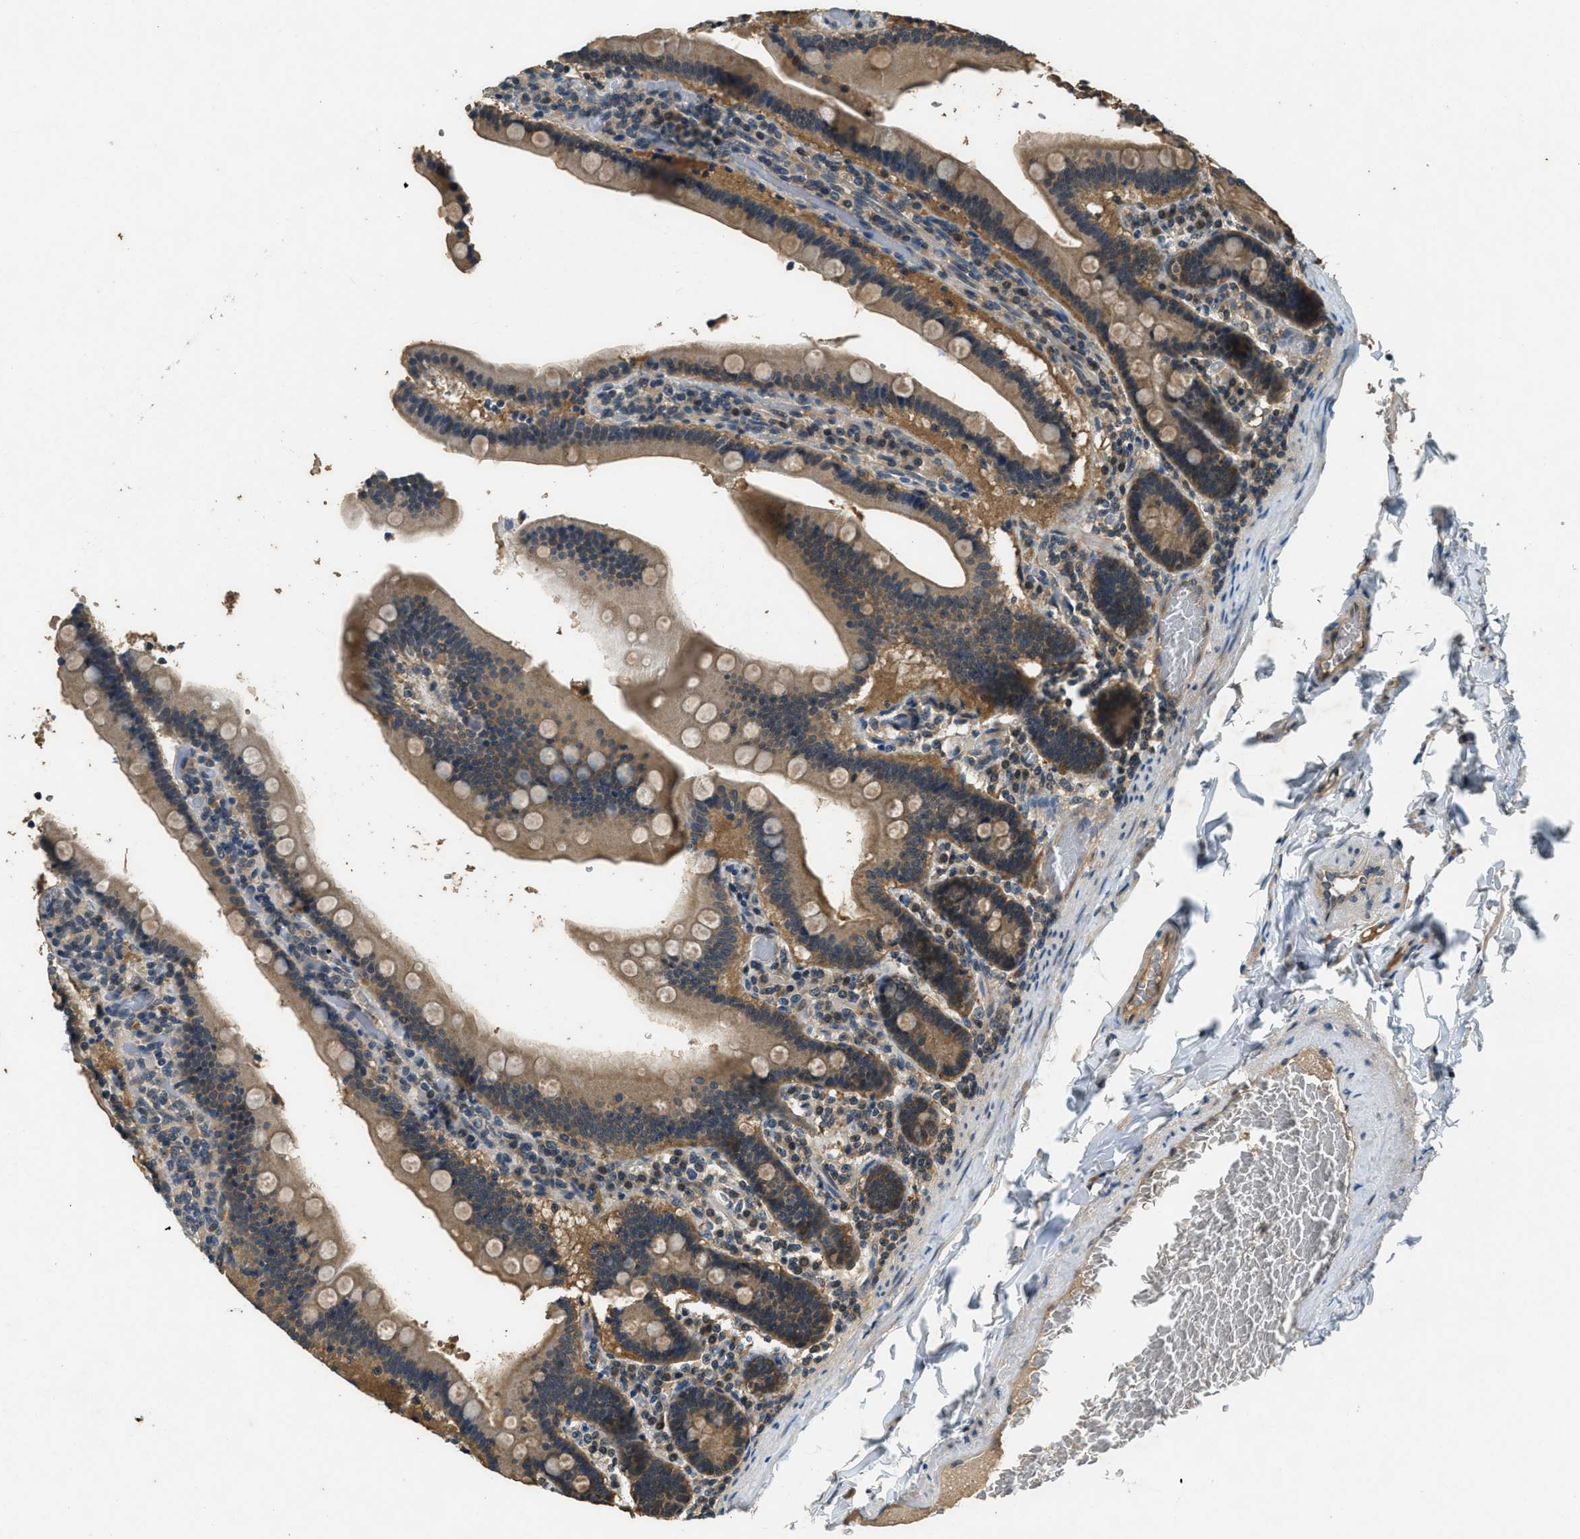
{"staining": {"intensity": "moderate", "quantity": "25%-75%", "location": "cytoplasmic/membranous,nuclear"}, "tissue": "duodenum", "cell_type": "Glandular cells", "image_type": "normal", "snomed": [{"axis": "morphology", "description": "Normal tissue, NOS"}, {"axis": "topography", "description": "Duodenum"}], "caption": "Duodenum stained with immunohistochemistry reveals moderate cytoplasmic/membranous,nuclear staining in approximately 25%-75% of glandular cells.", "gene": "DUSP6", "patient": {"sex": "female", "age": 53}}